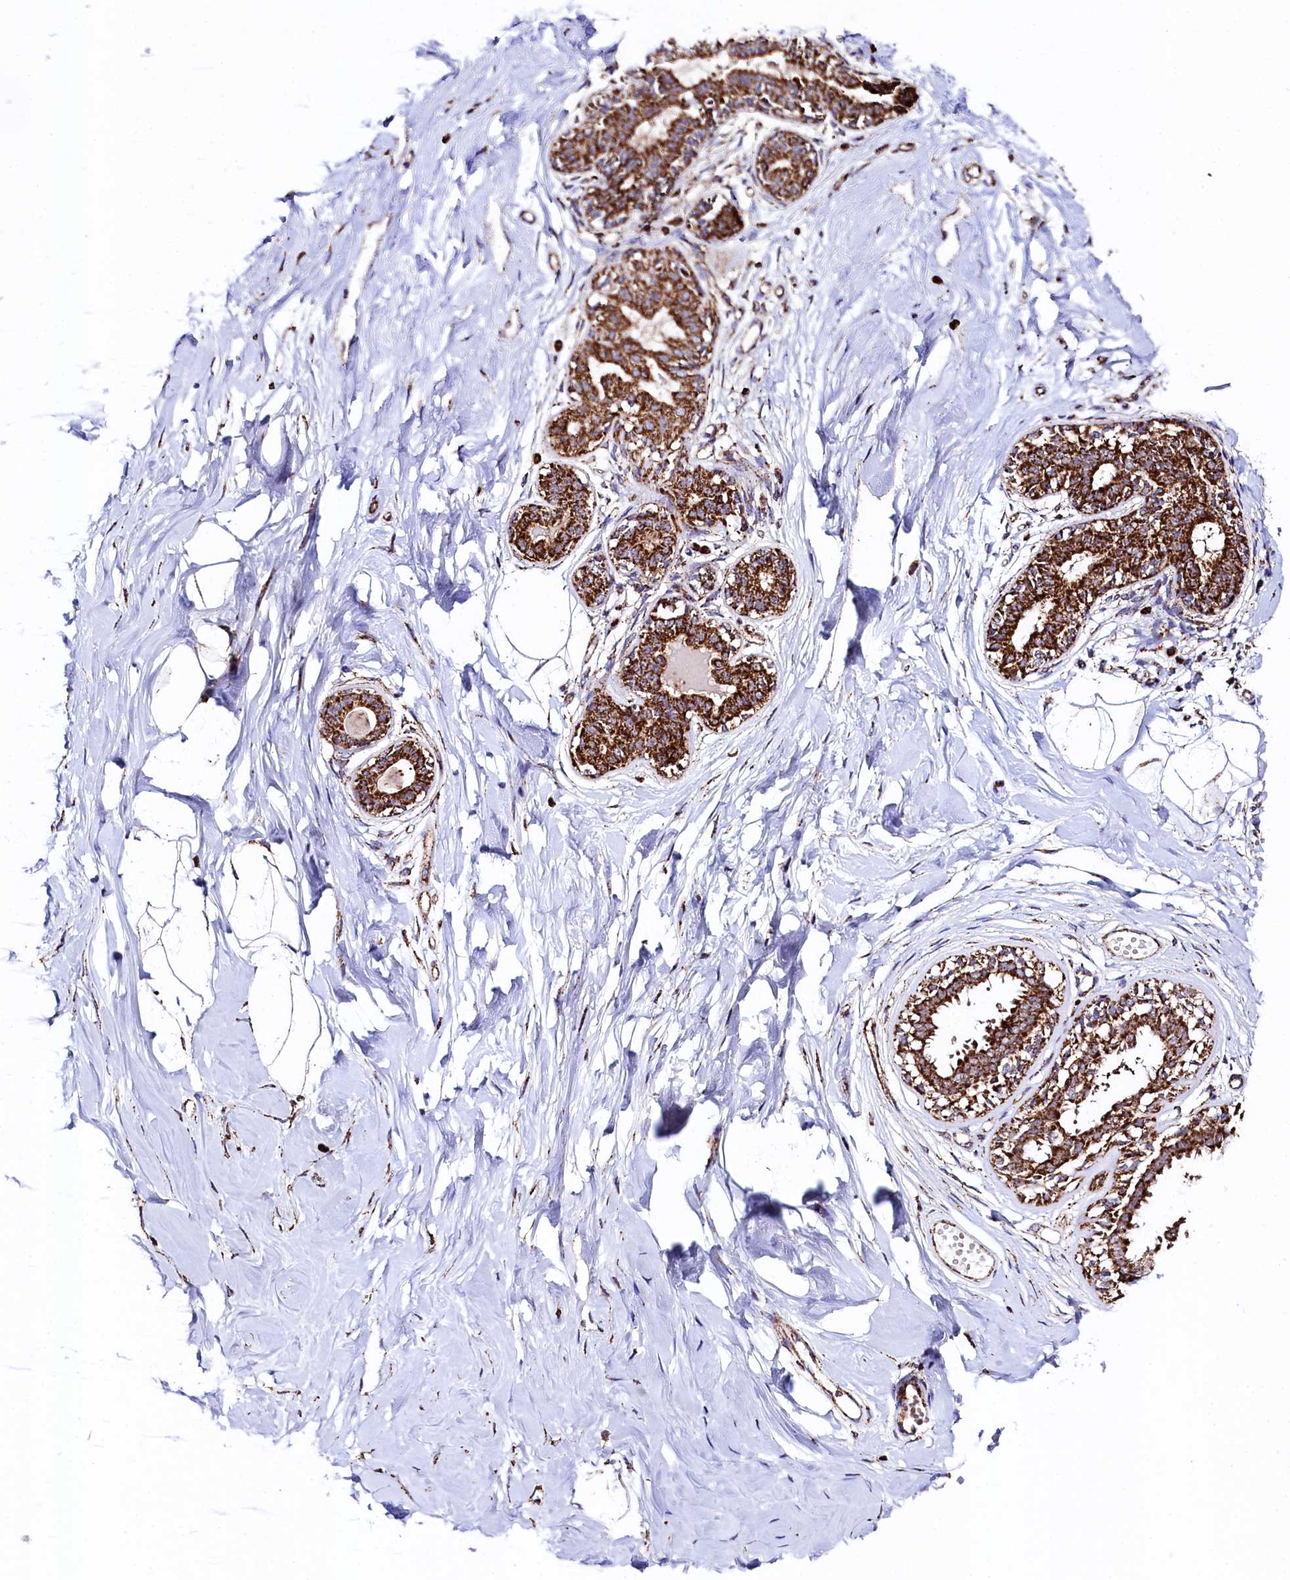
{"staining": {"intensity": "weak", "quantity": "25%-75%", "location": "cytoplasmic/membranous"}, "tissue": "breast", "cell_type": "Adipocytes", "image_type": "normal", "snomed": [{"axis": "morphology", "description": "Normal tissue, NOS"}, {"axis": "topography", "description": "Breast"}], "caption": "A histopathology image of human breast stained for a protein shows weak cytoplasmic/membranous brown staining in adipocytes.", "gene": "CLYBL", "patient": {"sex": "female", "age": 45}}